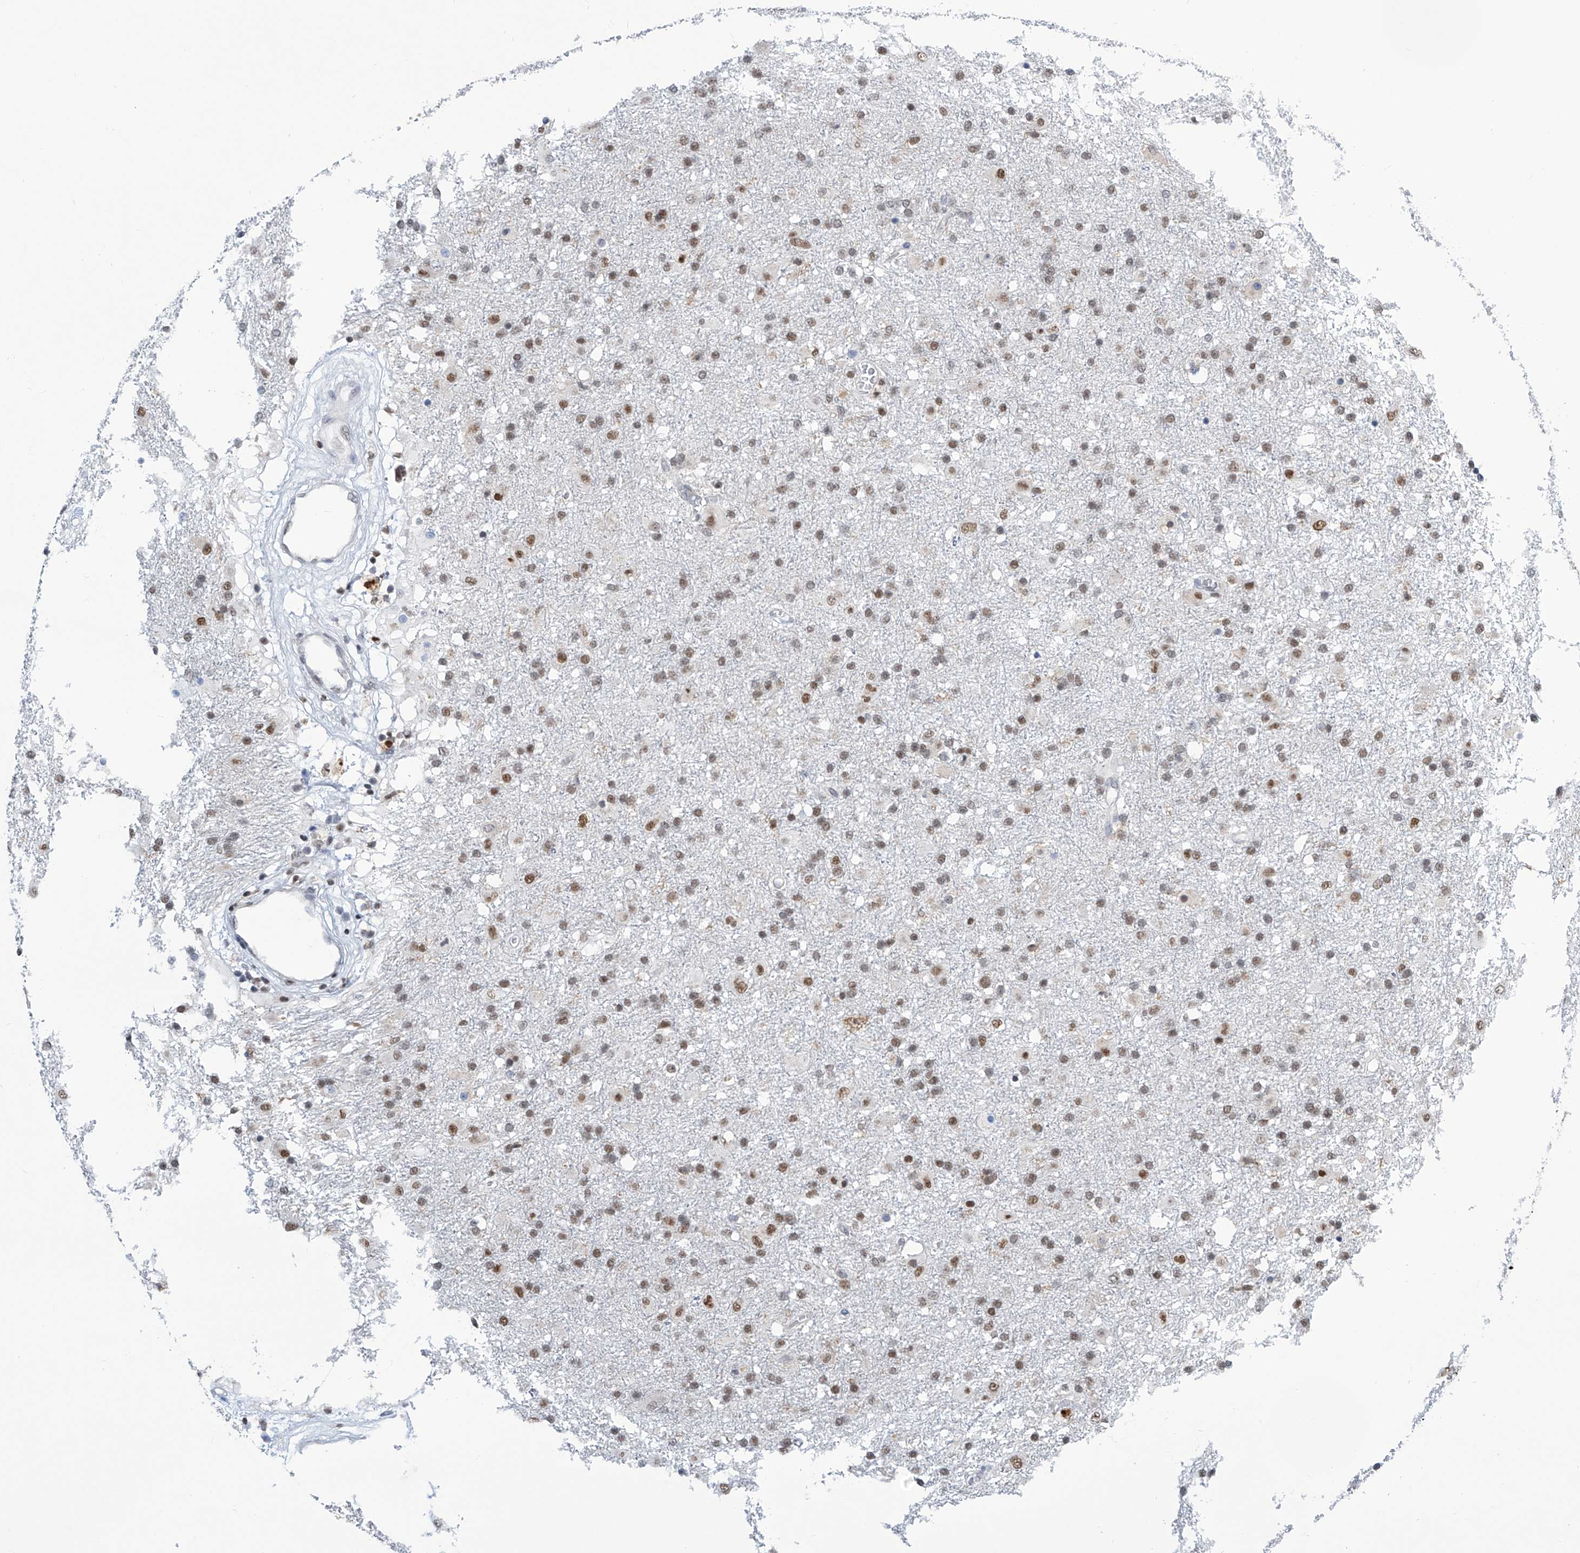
{"staining": {"intensity": "moderate", "quantity": "25%-75%", "location": "nuclear"}, "tissue": "glioma", "cell_type": "Tumor cells", "image_type": "cancer", "snomed": [{"axis": "morphology", "description": "Glioma, malignant, Low grade"}, {"axis": "topography", "description": "Brain"}], "caption": "Immunohistochemistry (DAB) staining of human glioma displays moderate nuclear protein positivity in about 25%-75% of tumor cells.", "gene": "SREBF2", "patient": {"sex": "male", "age": 65}}